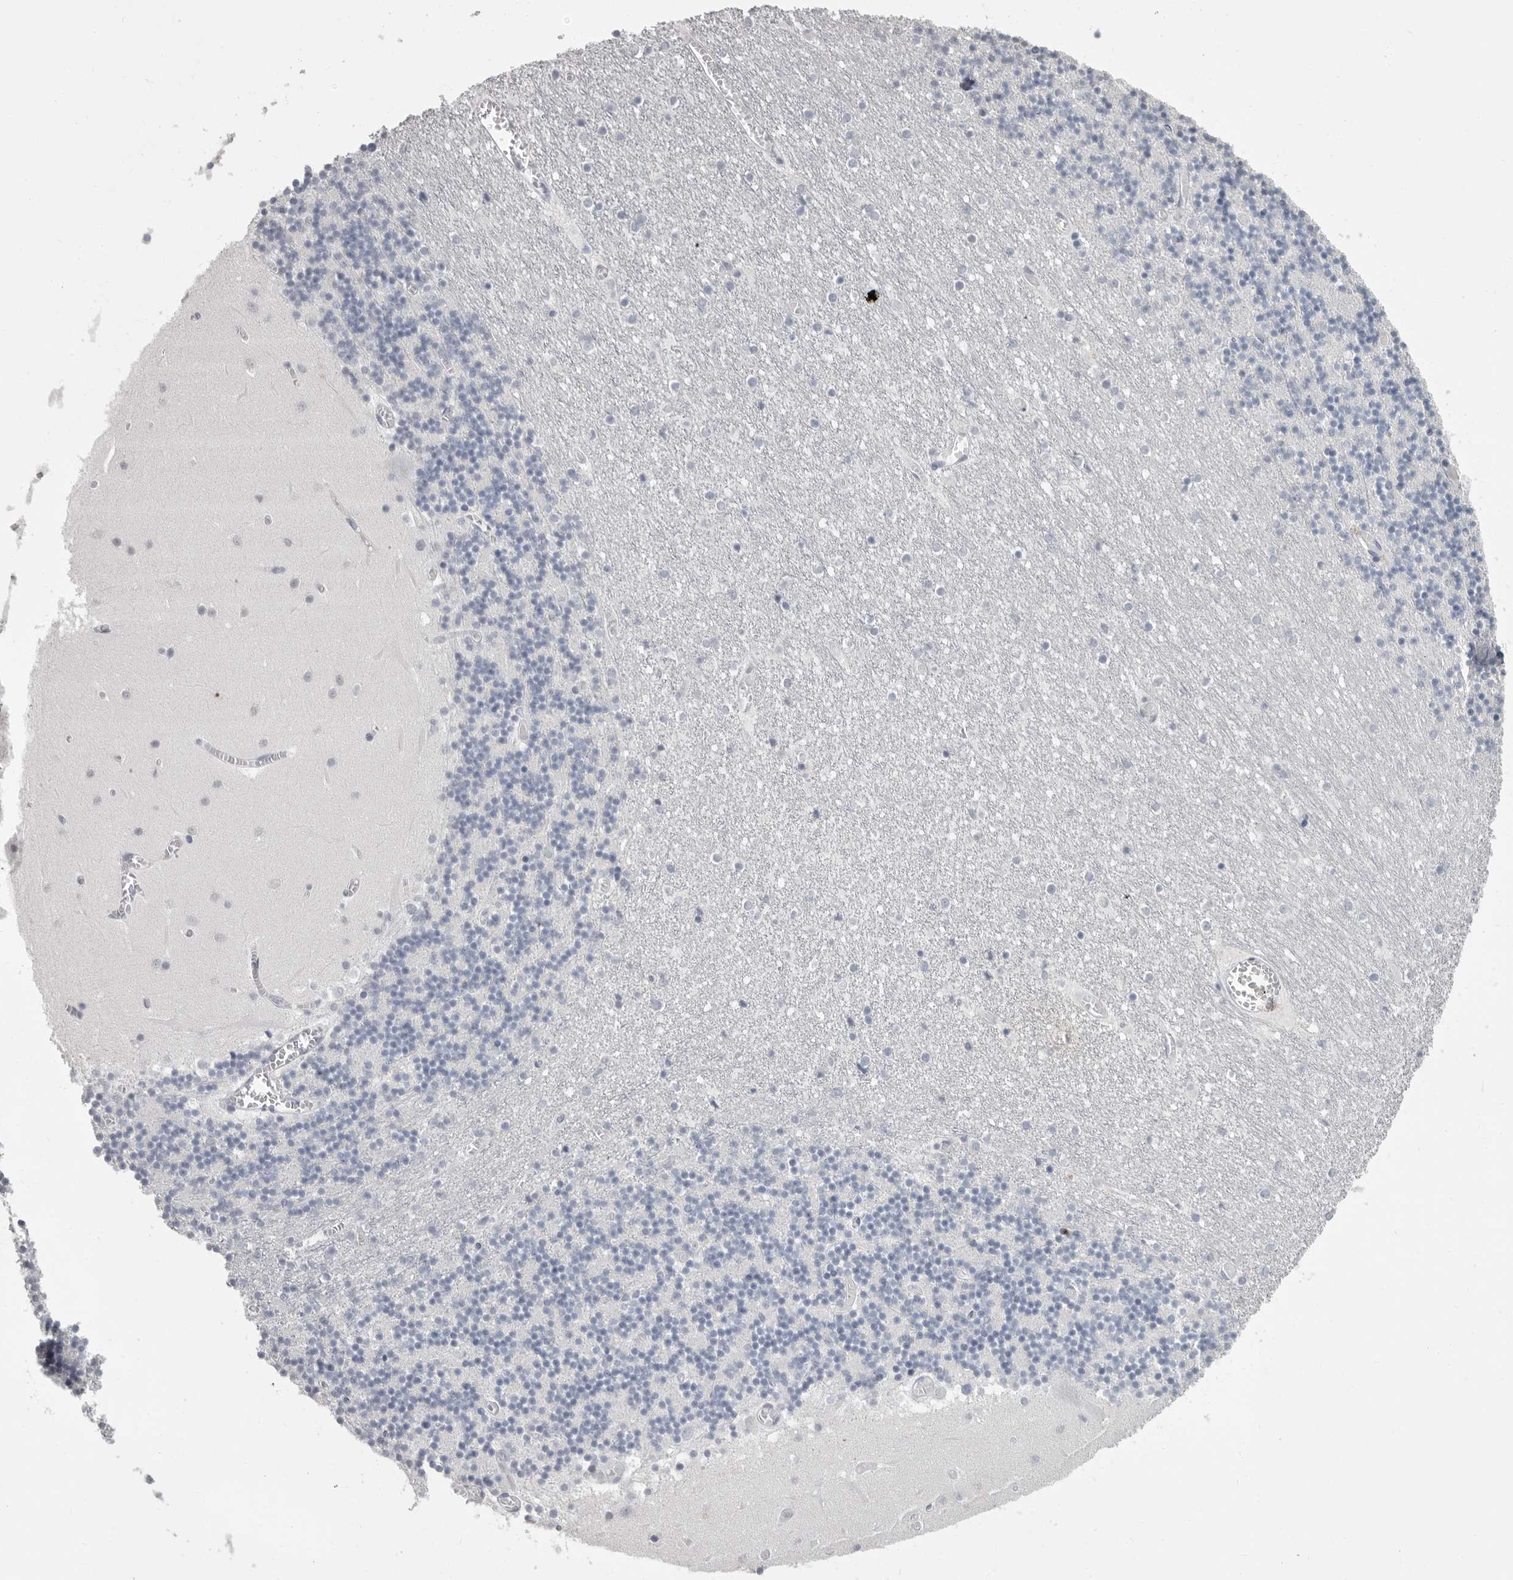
{"staining": {"intensity": "negative", "quantity": "none", "location": "none"}, "tissue": "cerebellum", "cell_type": "Cells in granular layer", "image_type": "normal", "snomed": [{"axis": "morphology", "description": "Normal tissue, NOS"}, {"axis": "topography", "description": "Cerebellum"}], "caption": "Normal cerebellum was stained to show a protein in brown. There is no significant positivity in cells in granular layer. (IHC, brightfield microscopy, high magnification).", "gene": "GNLY", "patient": {"sex": "female", "age": 28}}